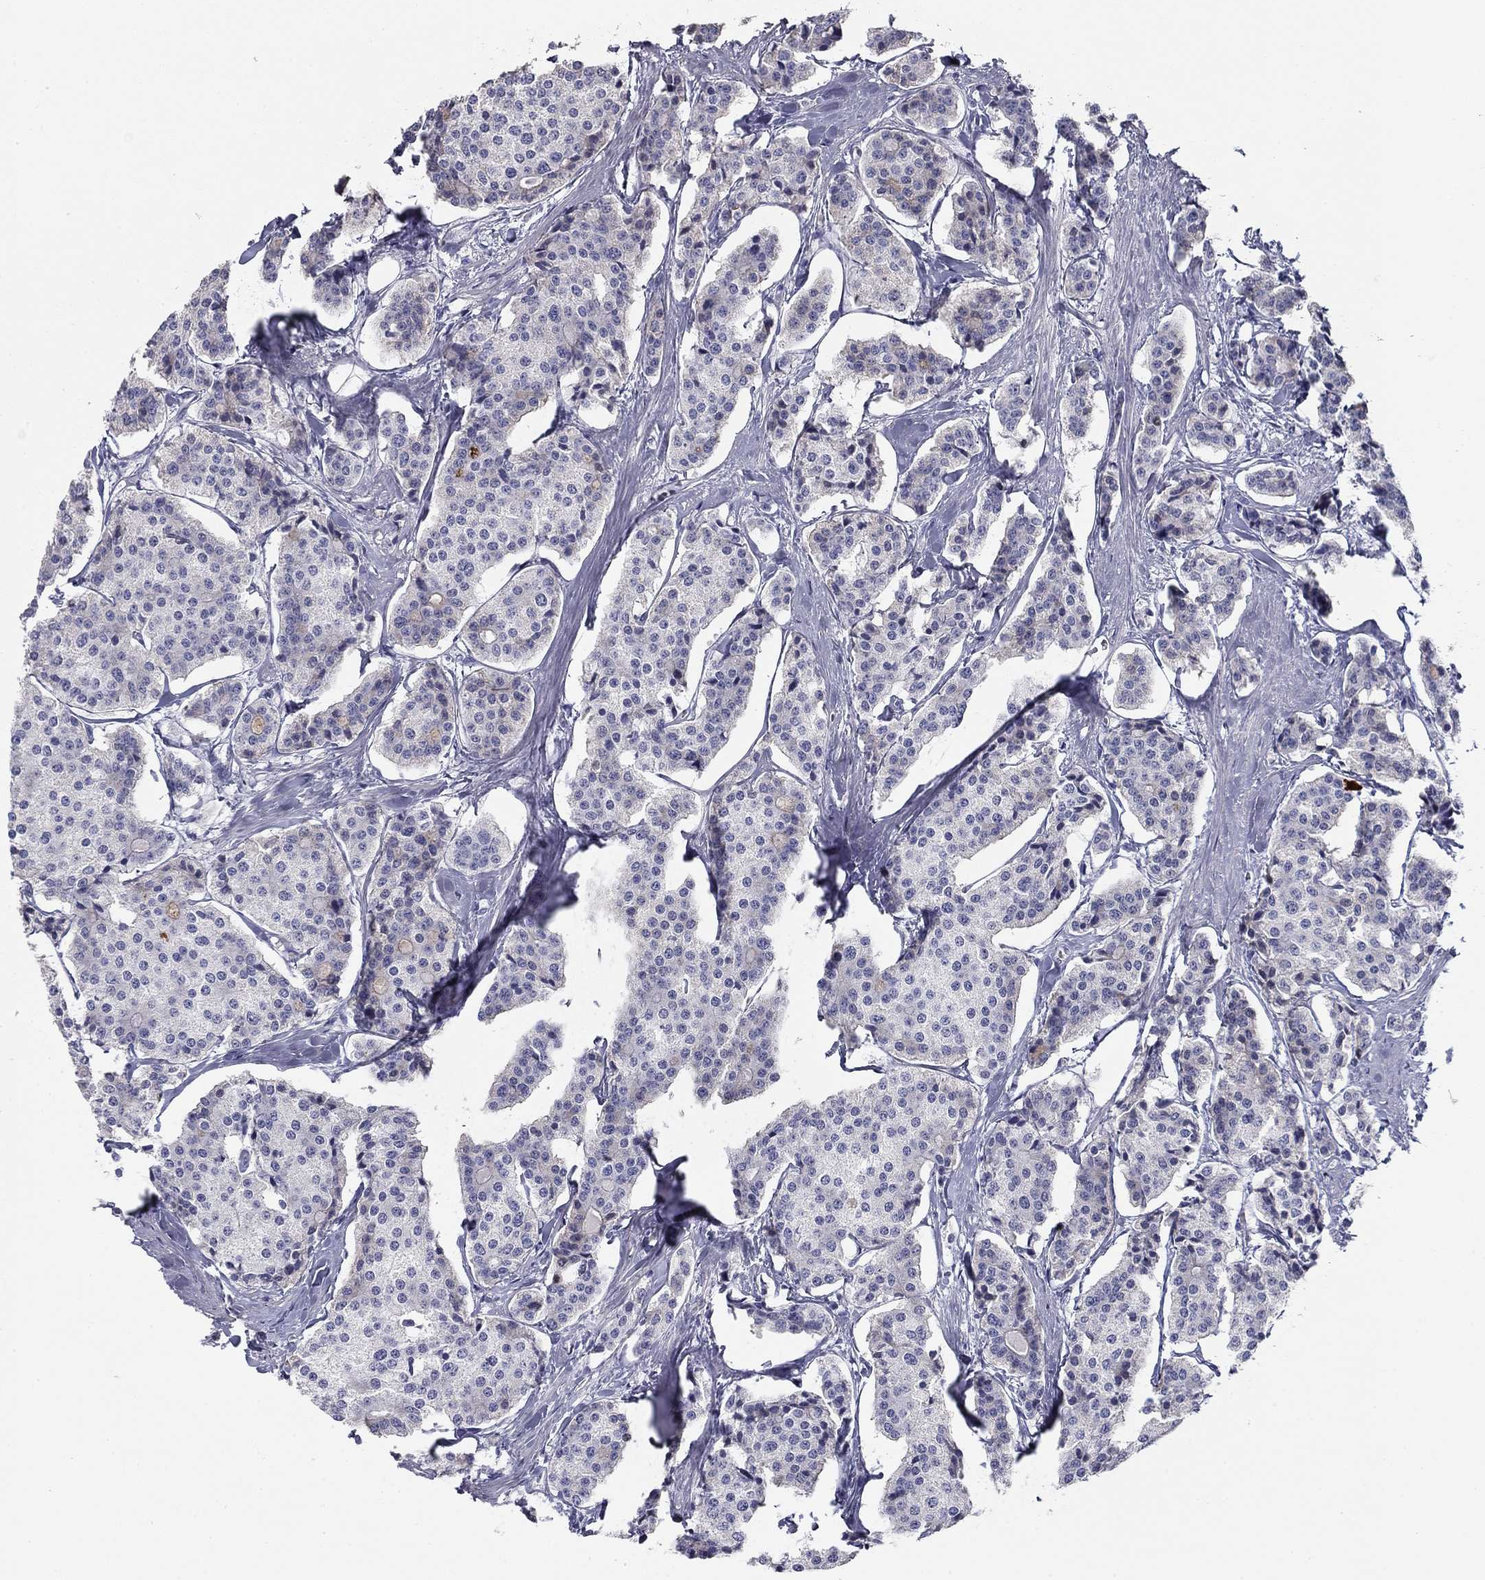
{"staining": {"intensity": "negative", "quantity": "none", "location": "none"}, "tissue": "carcinoid", "cell_type": "Tumor cells", "image_type": "cancer", "snomed": [{"axis": "morphology", "description": "Carcinoid, malignant, NOS"}, {"axis": "topography", "description": "Small intestine"}], "caption": "IHC histopathology image of human malignant carcinoid stained for a protein (brown), which reveals no staining in tumor cells. Brightfield microscopy of IHC stained with DAB (brown) and hematoxylin (blue), captured at high magnification.", "gene": "CPLX4", "patient": {"sex": "female", "age": 65}}